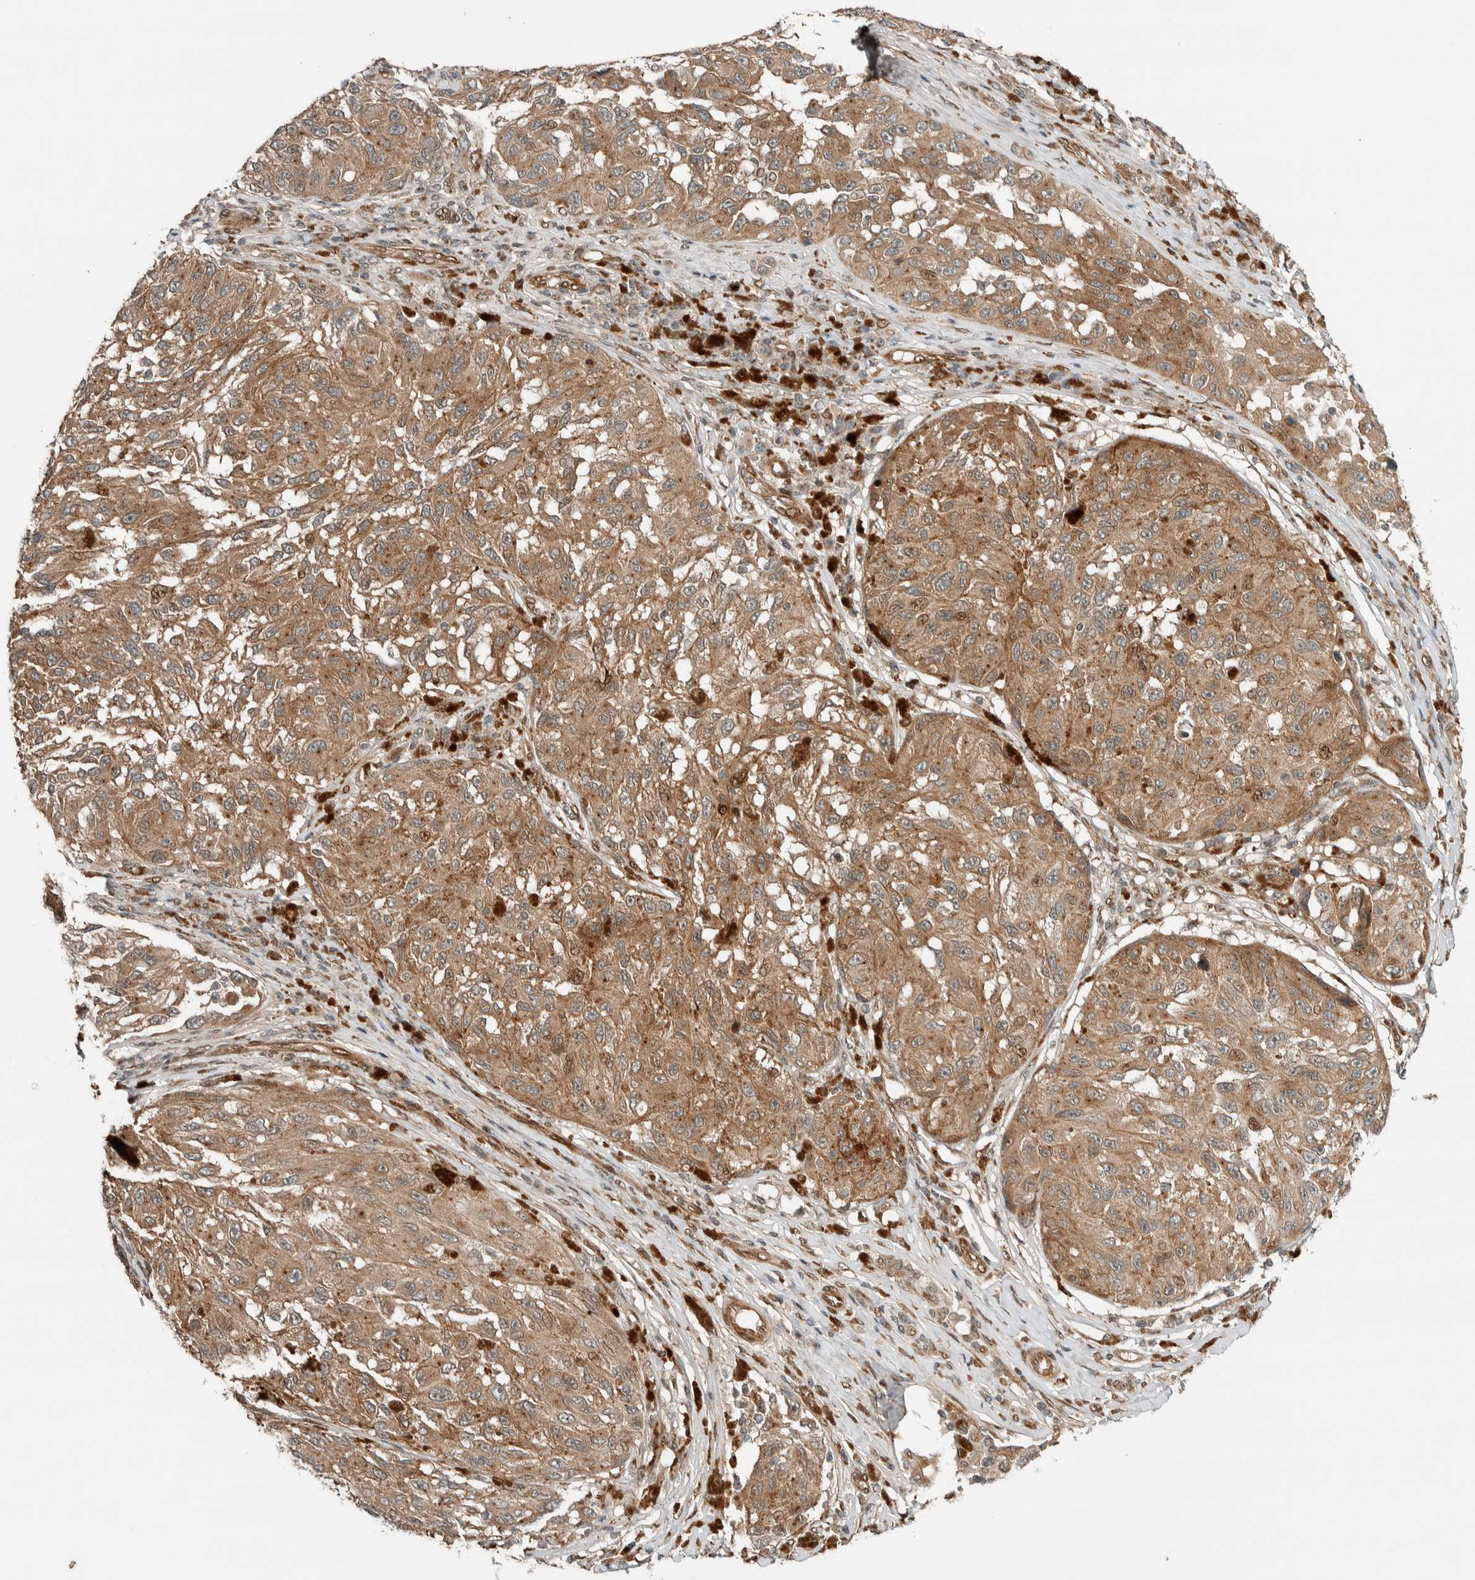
{"staining": {"intensity": "moderate", "quantity": ">75%", "location": "cytoplasmic/membranous"}, "tissue": "melanoma", "cell_type": "Tumor cells", "image_type": "cancer", "snomed": [{"axis": "morphology", "description": "Malignant melanoma, NOS"}, {"axis": "topography", "description": "Skin"}], "caption": "Protein expression analysis of human melanoma reveals moderate cytoplasmic/membranous expression in approximately >75% of tumor cells. The staining is performed using DAB brown chromogen to label protein expression. The nuclei are counter-stained blue using hematoxylin.", "gene": "STXBP4", "patient": {"sex": "female", "age": 73}}